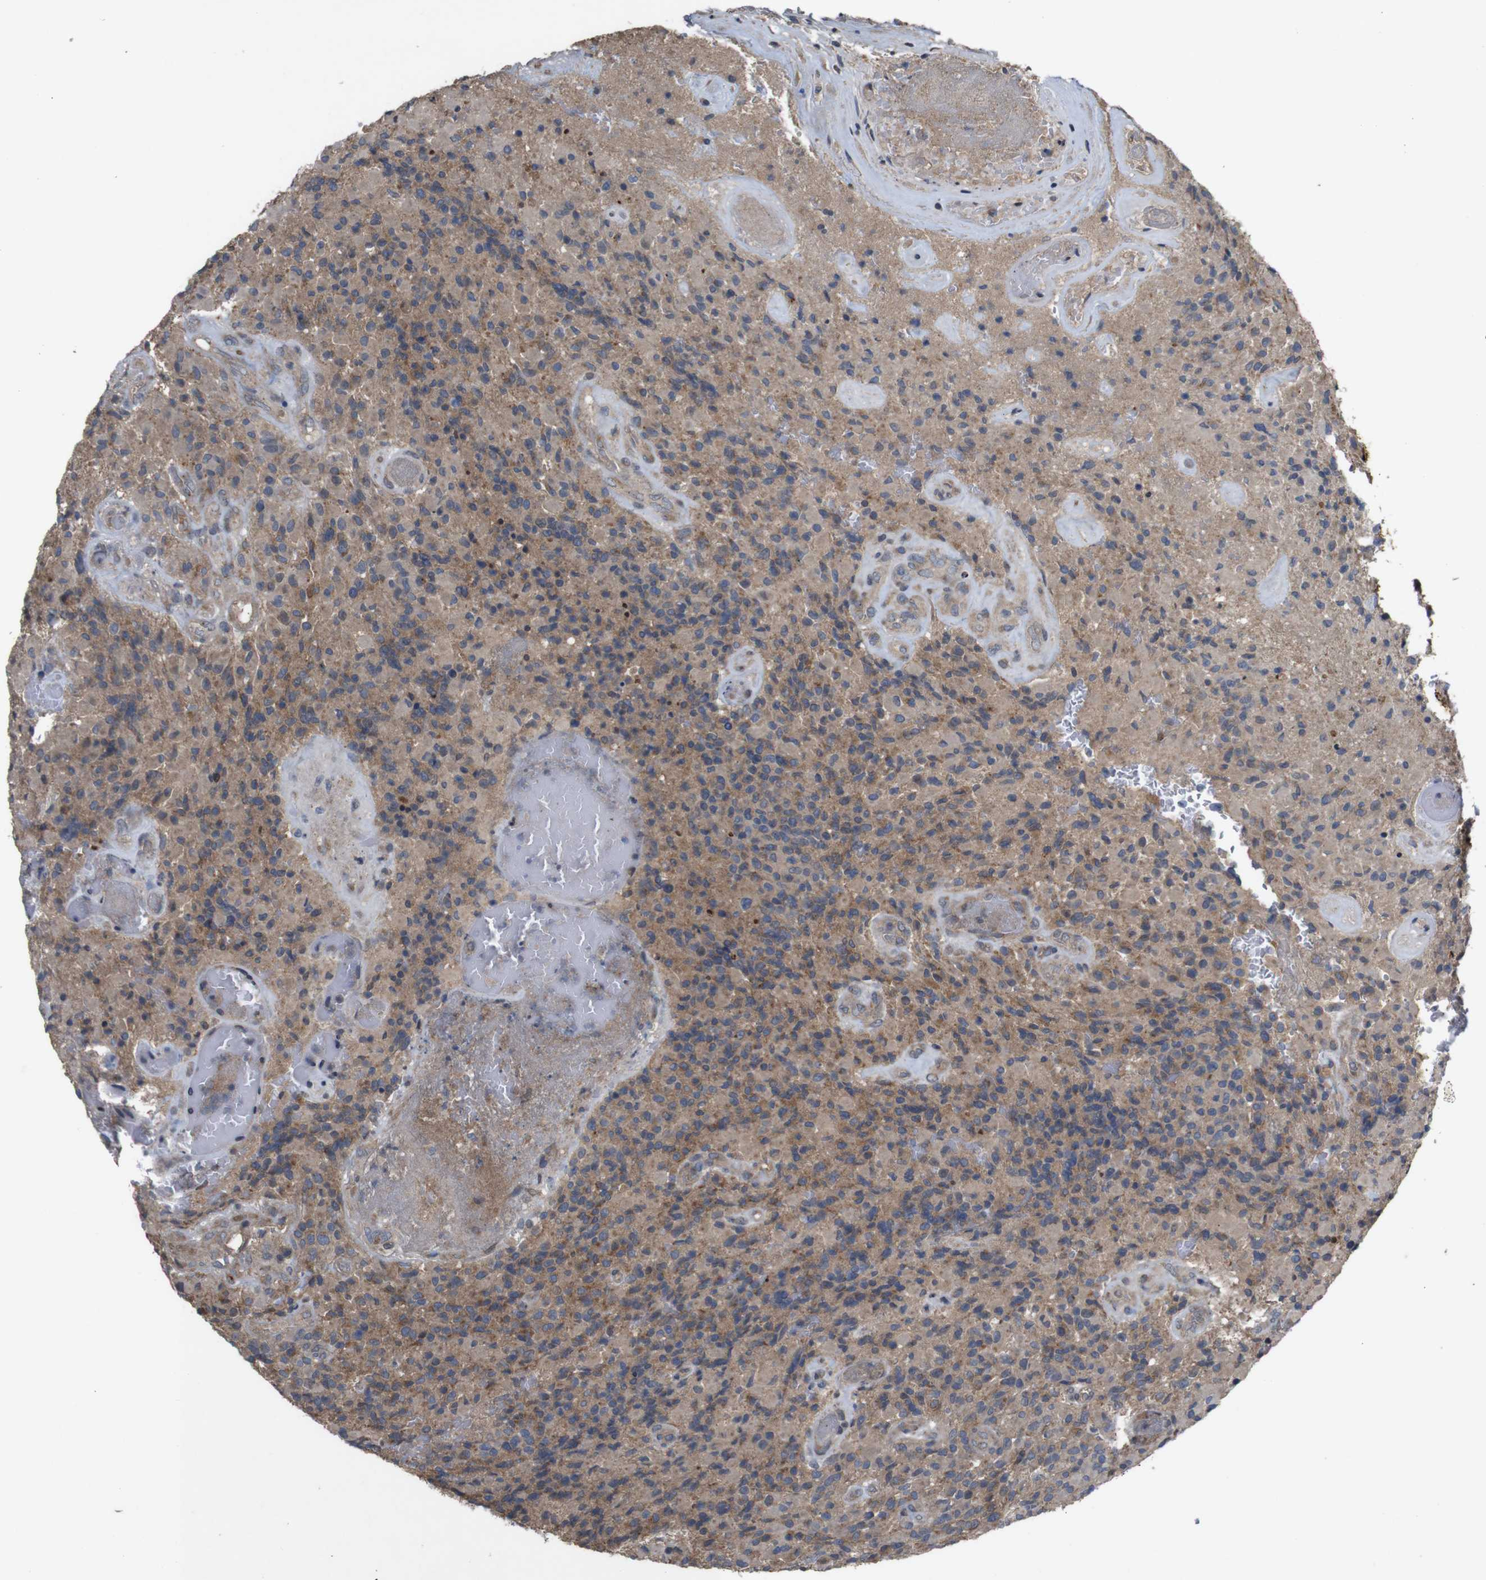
{"staining": {"intensity": "weak", "quantity": "25%-75%", "location": "cytoplasmic/membranous"}, "tissue": "glioma", "cell_type": "Tumor cells", "image_type": "cancer", "snomed": [{"axis": "morphology", "description": "Glioma, malignant, High grade"}, {"axis": "topography", "description": "Brain"}], "caption": "DAB (3,3'-diaminobenzidine) immunohistochemical staining of human glioma reveals weak cytoplasmic/membranous protein positivity in about 25%-75% of tumor cells.", "gene": "PTPN1", "patient": {"sex": "male", "age": 71}}